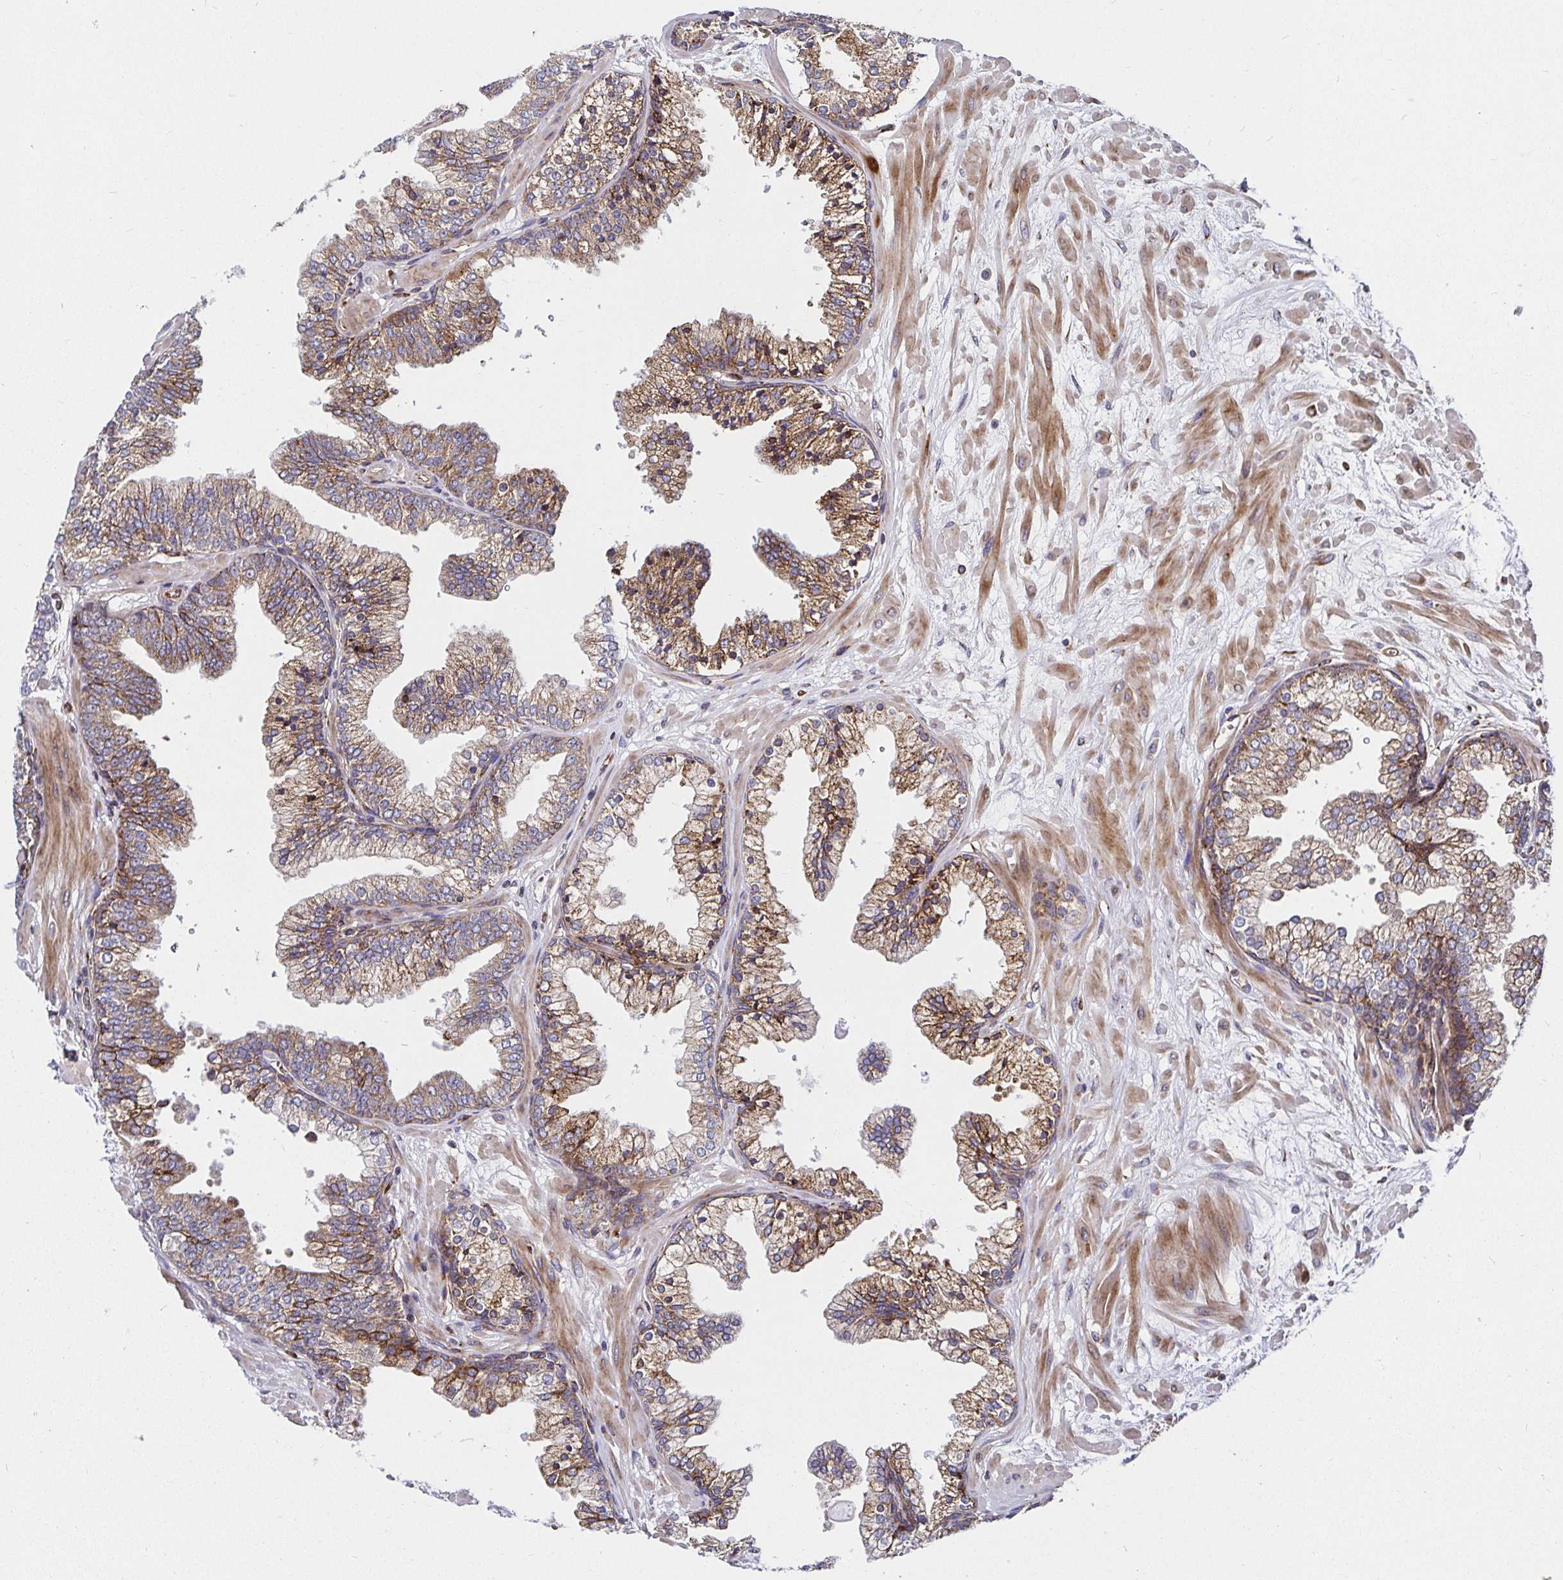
{"staining": {"intensity": "moderate", "quantity": ">75%", "location": "cytoplasmic/membranous"}, "tissue": "prostate", "cell_type": "Glandular cells", "image_type": "normal", "snomed": [{"axis": "morphology", "description": "Normal tissue, NOS"}, {"axis": "topography", "description": "Prostate"}, {"axis": "topography", "description": "Peripheral nerve tissue"}], "caption": "Approximately >75% of glandular cells in benign prostate show moderate cytoplasmic/membranous protein positivity as visualized by brown immunohistochemical staining.", "gene": "SMYD3", "patient": {"sex": "male", "age": 61}}